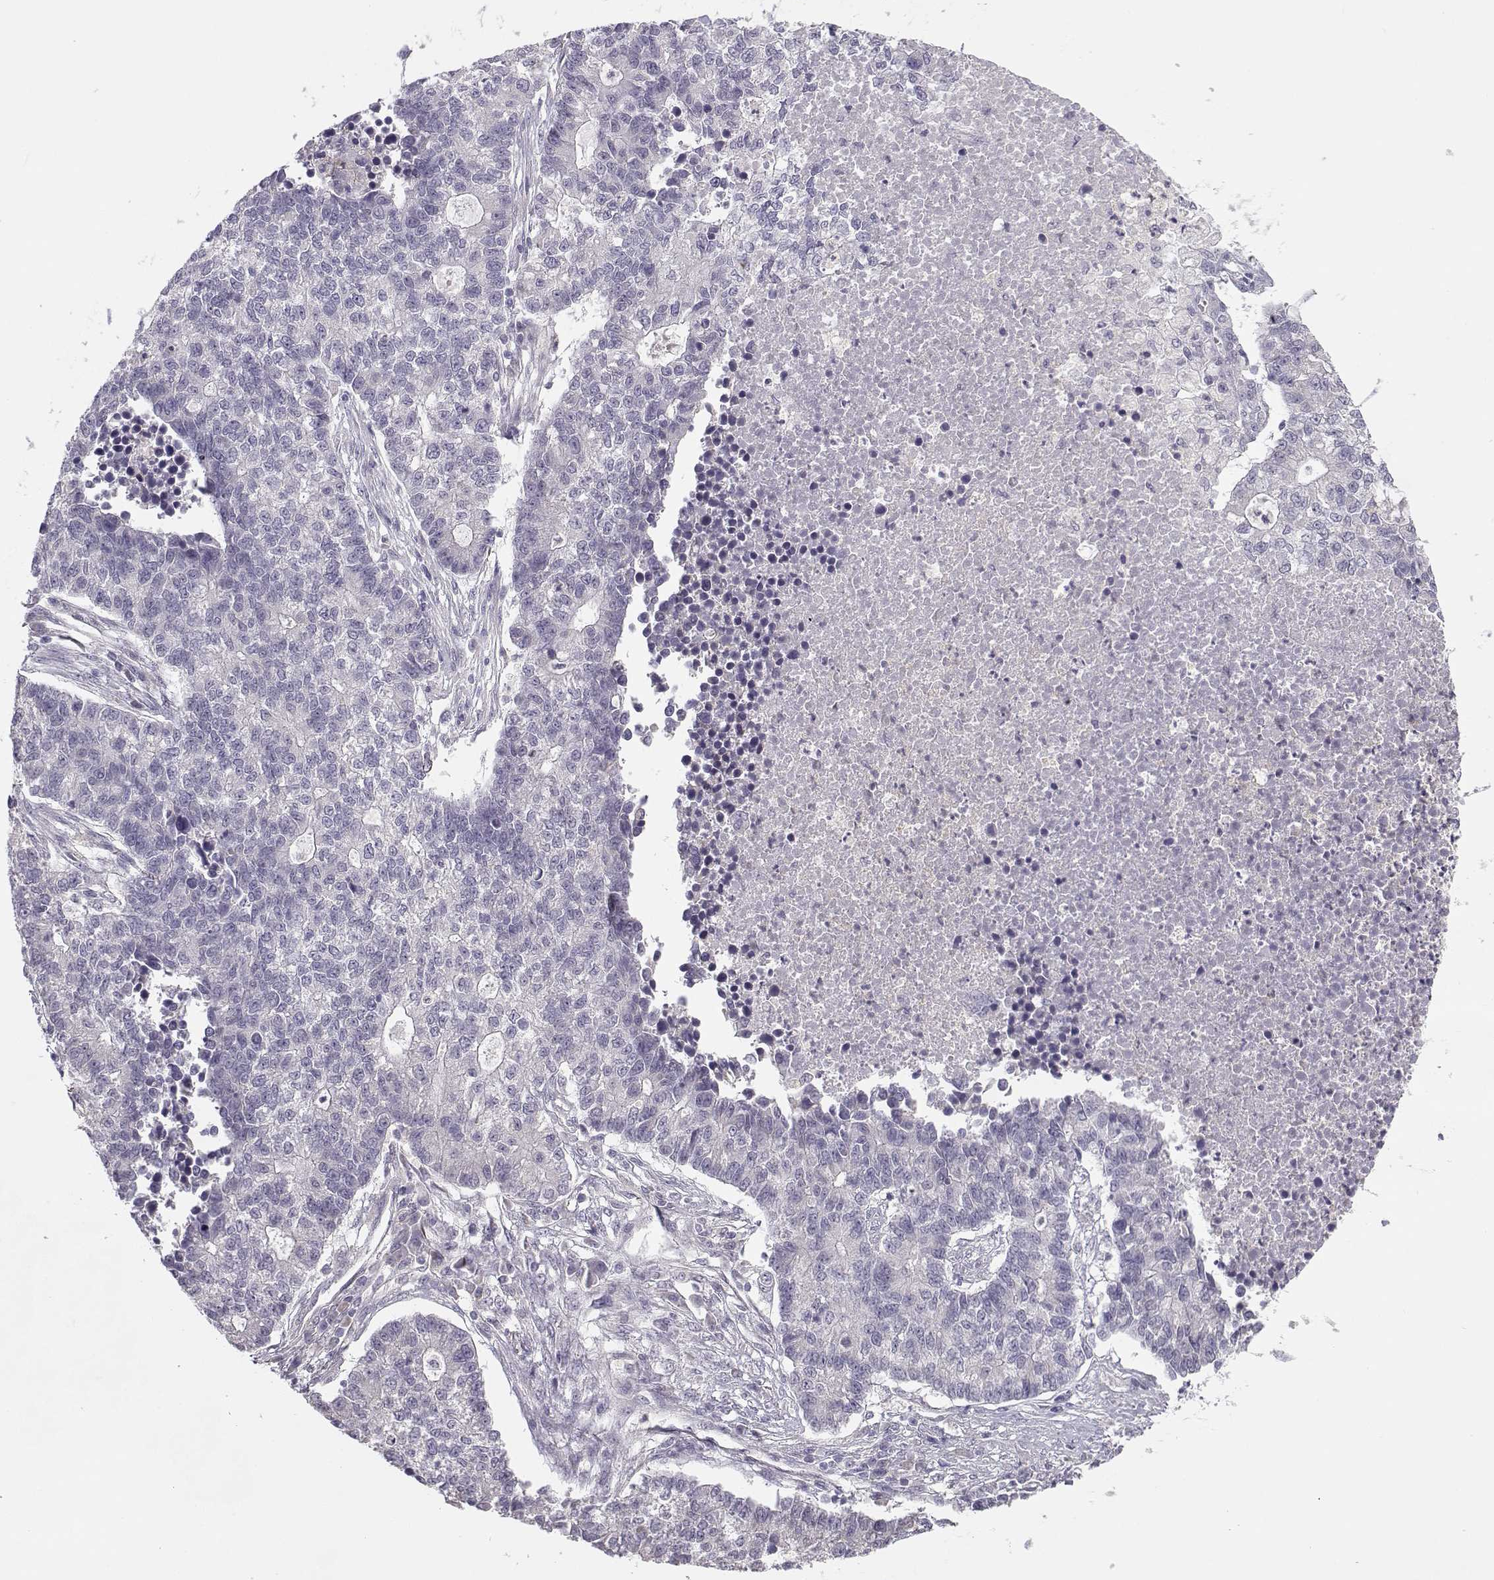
{"staining": {"intensity": "negative", "quantity": "none", "location": "none"}, "tissue": "lung cancer", "cell_type": "Tumor cells", "image_type": "cancer", "snomed": [{"axis": "morphology", "description": "Adenocarcinoma, NOS"}, {"axis": "topography", "description": "Lung"}], "caption": "Lung cancer was stained to show a protein in brown. There is no significant positivity in tumor cells. (Stains: DAB (3,3'-diaminobenzidine) immunohistochemistry with hematoxylin counter stain, Microscopy: brightfield microscopy at high magnification).", "gene": "TMEM145", "patient": {"sex": "male", "age": 57}}